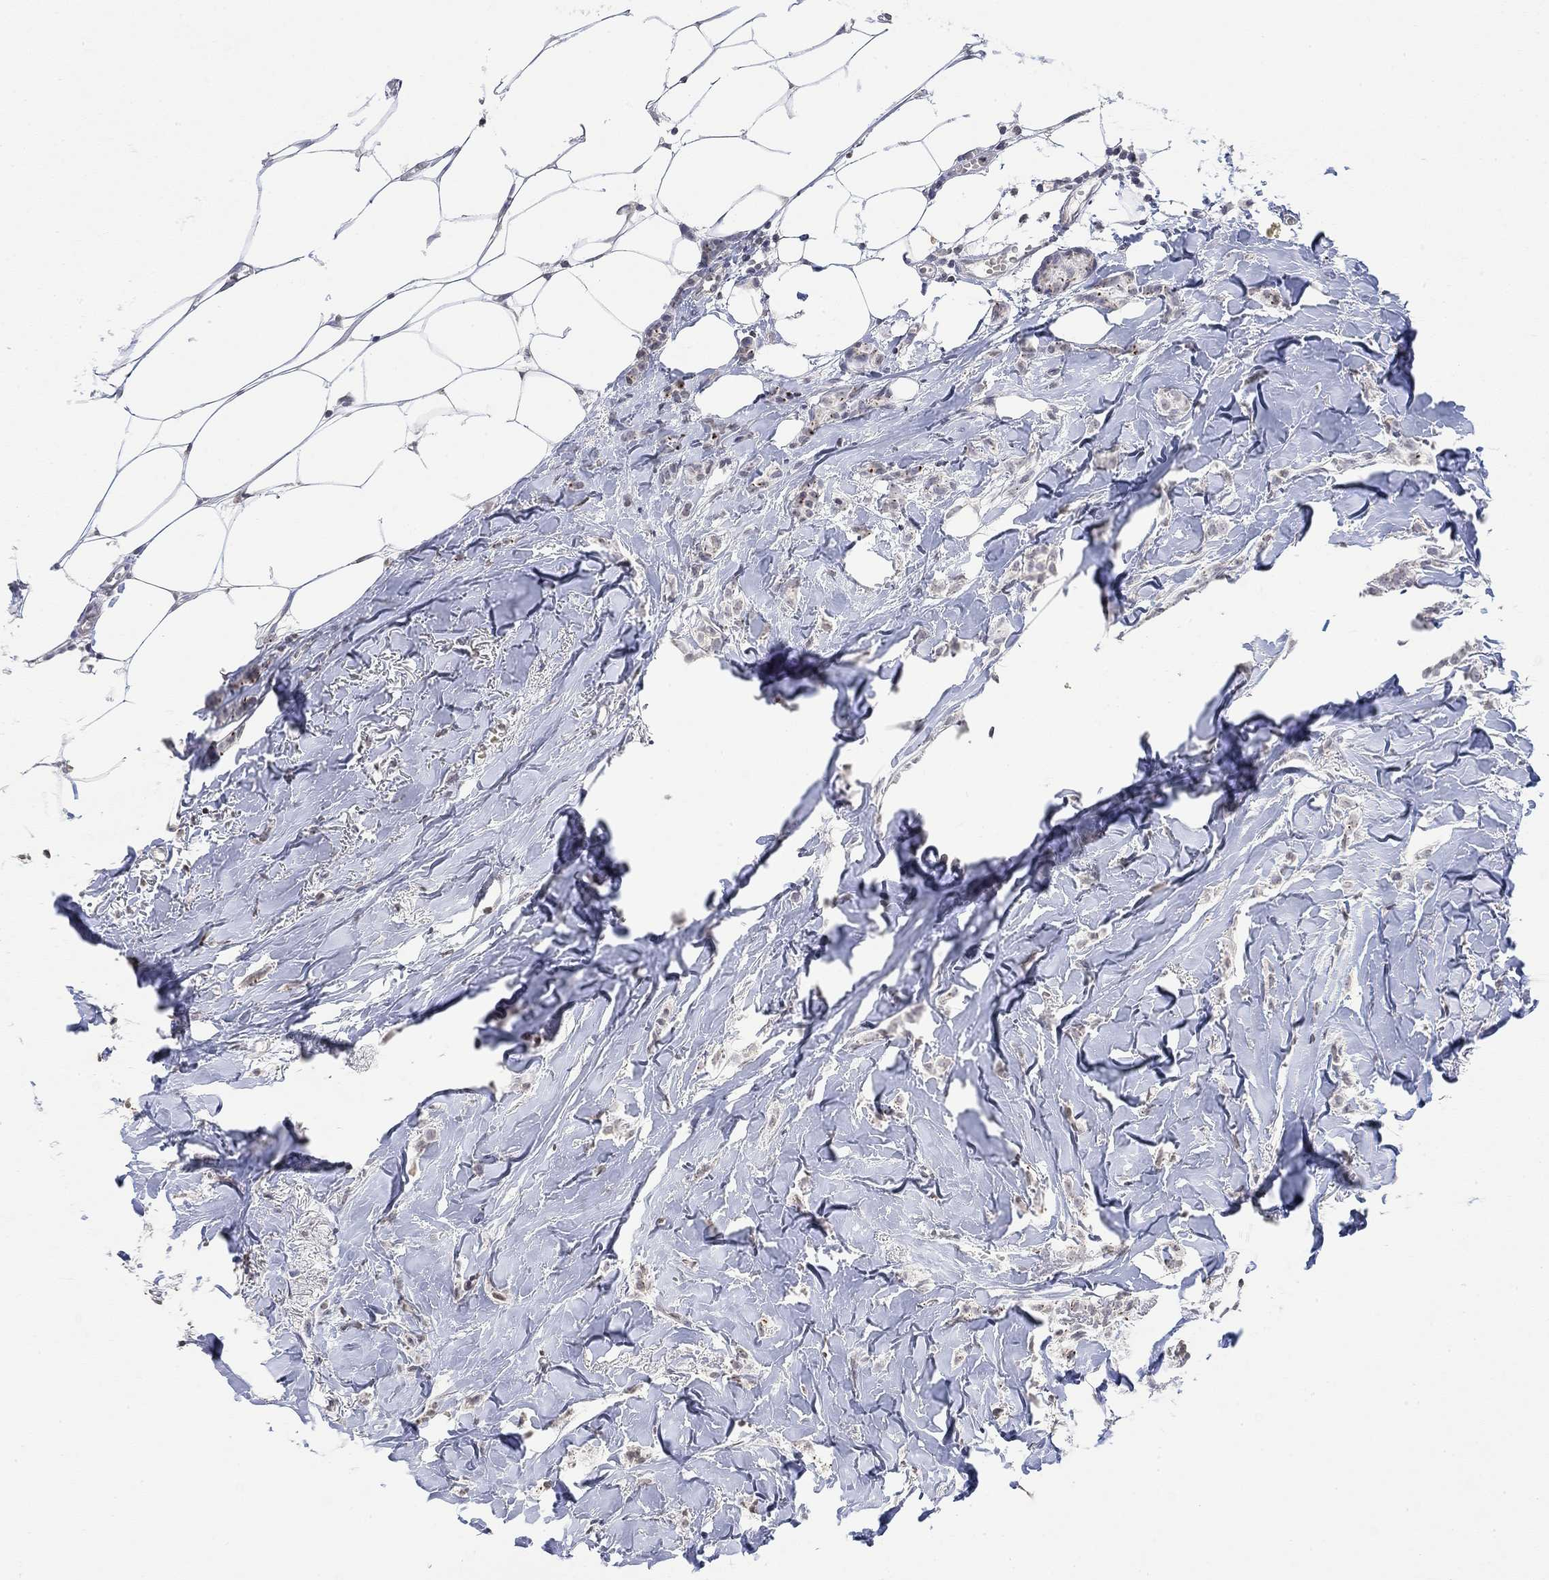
{"staining": {"intensity": "negative", "quantity": "none", "location": "none"}, "tissue": "breast cancer", "cell_type": "Tumor cells", "image_type": "cancer", "snomed": [{"axis": "morphology", "description": "Duct carcinoma"}, {"axis": "topography", "description": "Breast"}], "caption": "There is no significant staining in tumor cells of breast cancer (invasive ductal carcinoma). (DAB immunohistochemistry (IHC) visualized using brightfield microscopy, high magnification).", "gene": "TMEM255A", "patient": {"sex": "female", "age": 85}}